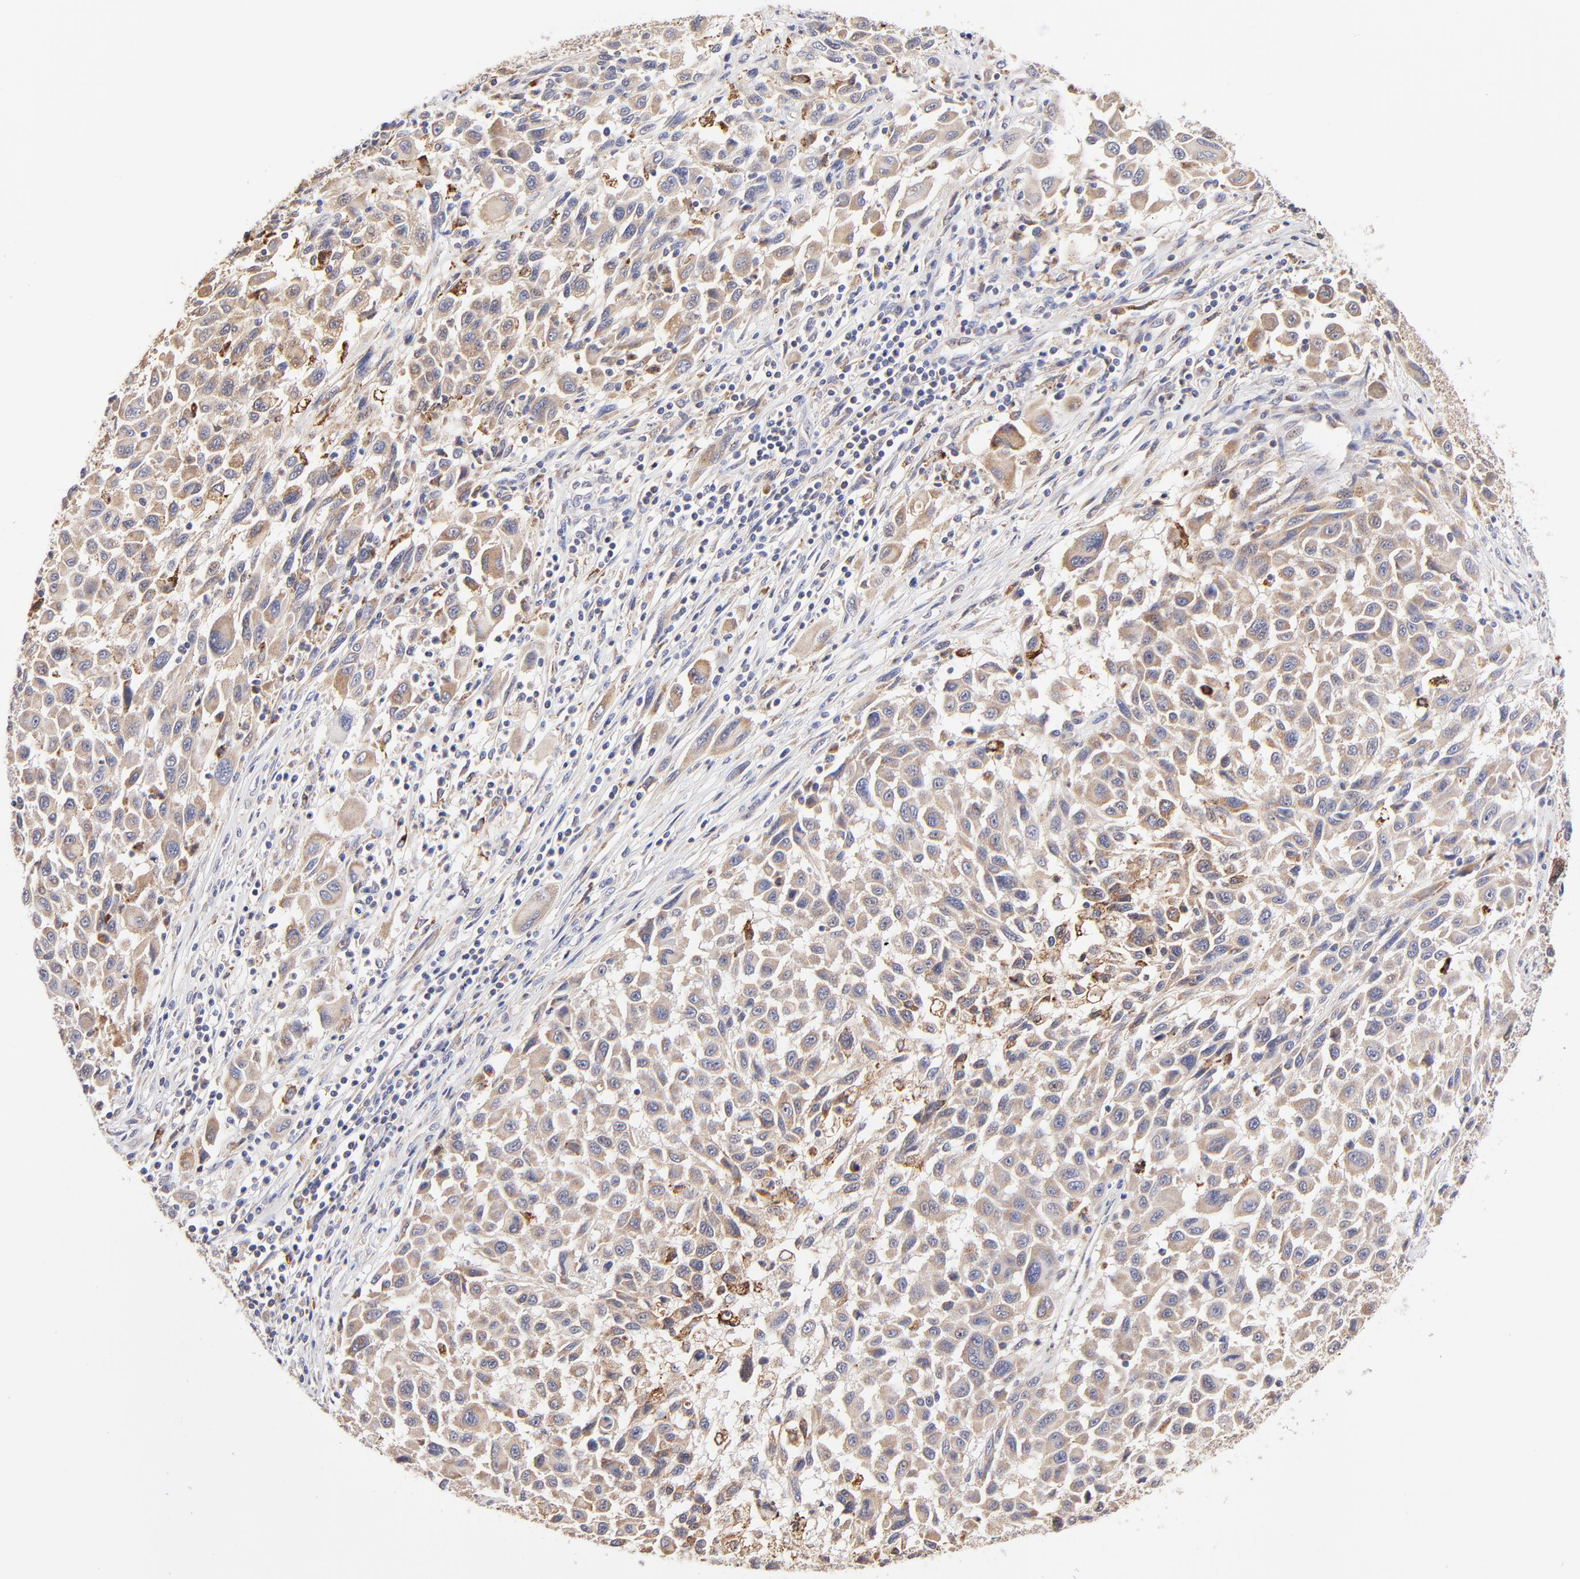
{"staining": {"intensity": "weak", "quantity": ">75%", "location": "cytoplasmic/membranous"}, "tissue": "melanoma", "cell_type": "Tumor cells", "image_type": "cancer", "snomed": [{"axis": "morphology", "description": "Malignant melanoma, Metastatic site"}, {"axis": "topography", "description": "Lymph node"}], "caption": "Malignant melanoma (metastatic site) stained with IHC reveals weak cytoplasmic/membranous expression in about >75% of tumor cells.", "gene": "GCSAM", "patient": {"sex": "male", "age": 61}}